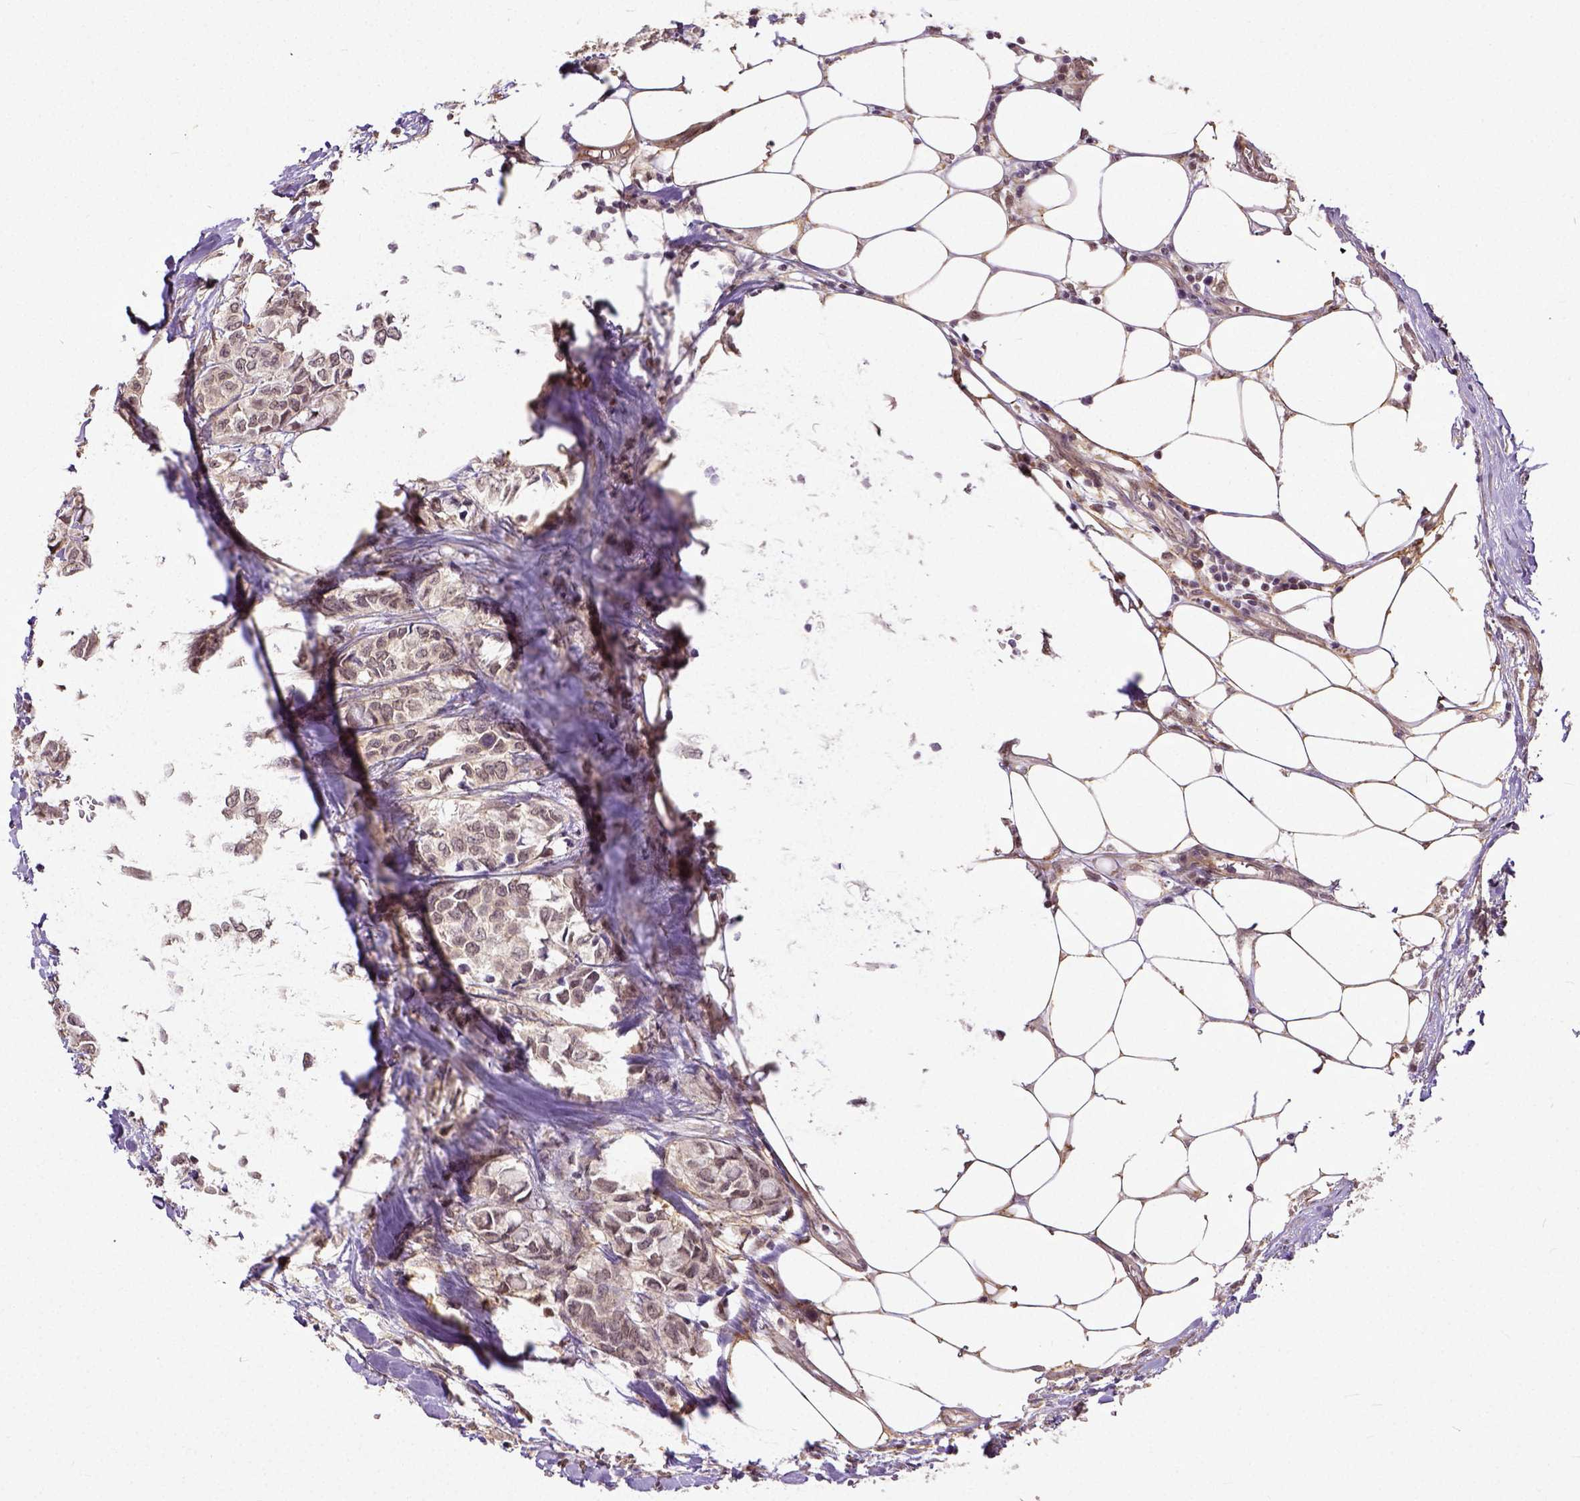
{"staining": {"intensity": "negative", "quantity": "none", "location": "none"}, "tissue": "breast cancer", "cell_type": "Tumor cells", "image_type": "cancer", "snomed": [{"axis": "morphology", "description": "Duct carcinoma"}, {"axis": "topography", "description": "Breast"}], "caption": "Immunohistochemistry (IHC) photomicrograph of neoplastic tissue: intraductal carcinoma (breast) stained with DAB (3,3'-diaminobenzidine) exhibits no significant protein staining in tumor cells.", "gene": "DICER1", "patient": {"sex": "female", "age": 85}}